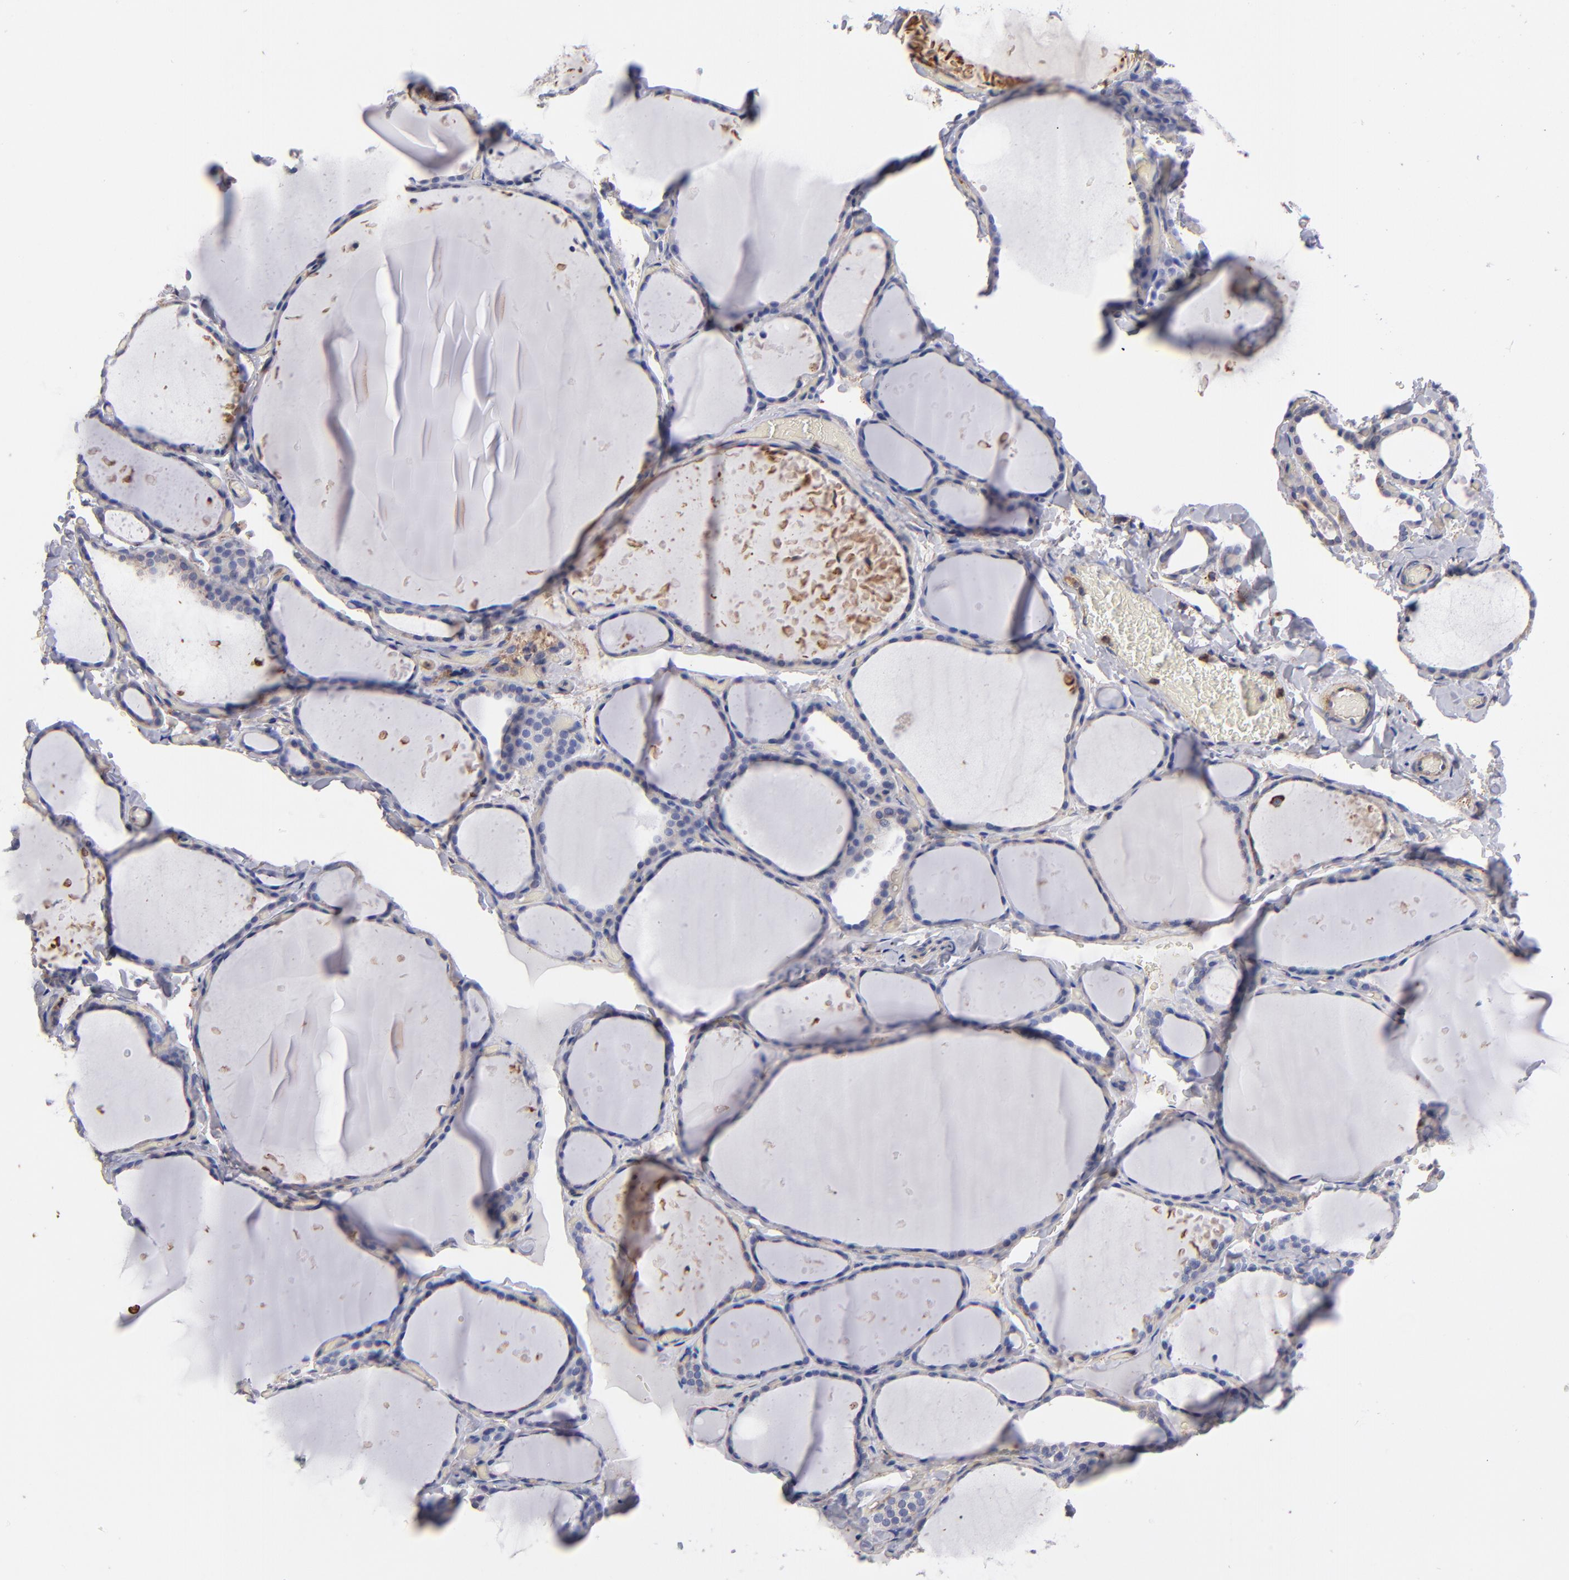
{"staining": {"intensity": "negative", "quantity": "none", "location": "none"}, "tissue": "thyroid gland", "cell_type": "Glandular cells", "image_type": "normal", "snomed": [{"axis": "morphology", "description": "Normal tissue, NOS"}, {"axis": "topography", "description": "Thyroid gland"}], "caption": "High magnification brightfield microscopy of benign thyroid gland stained with DAB (3,3'-diaminobenzidine) (brown) and counterstained with hematoxylin (blue): glandular cells show no significant positivity.", "gene": "MVP", "patient": {"sex": "female", "age": 22}}